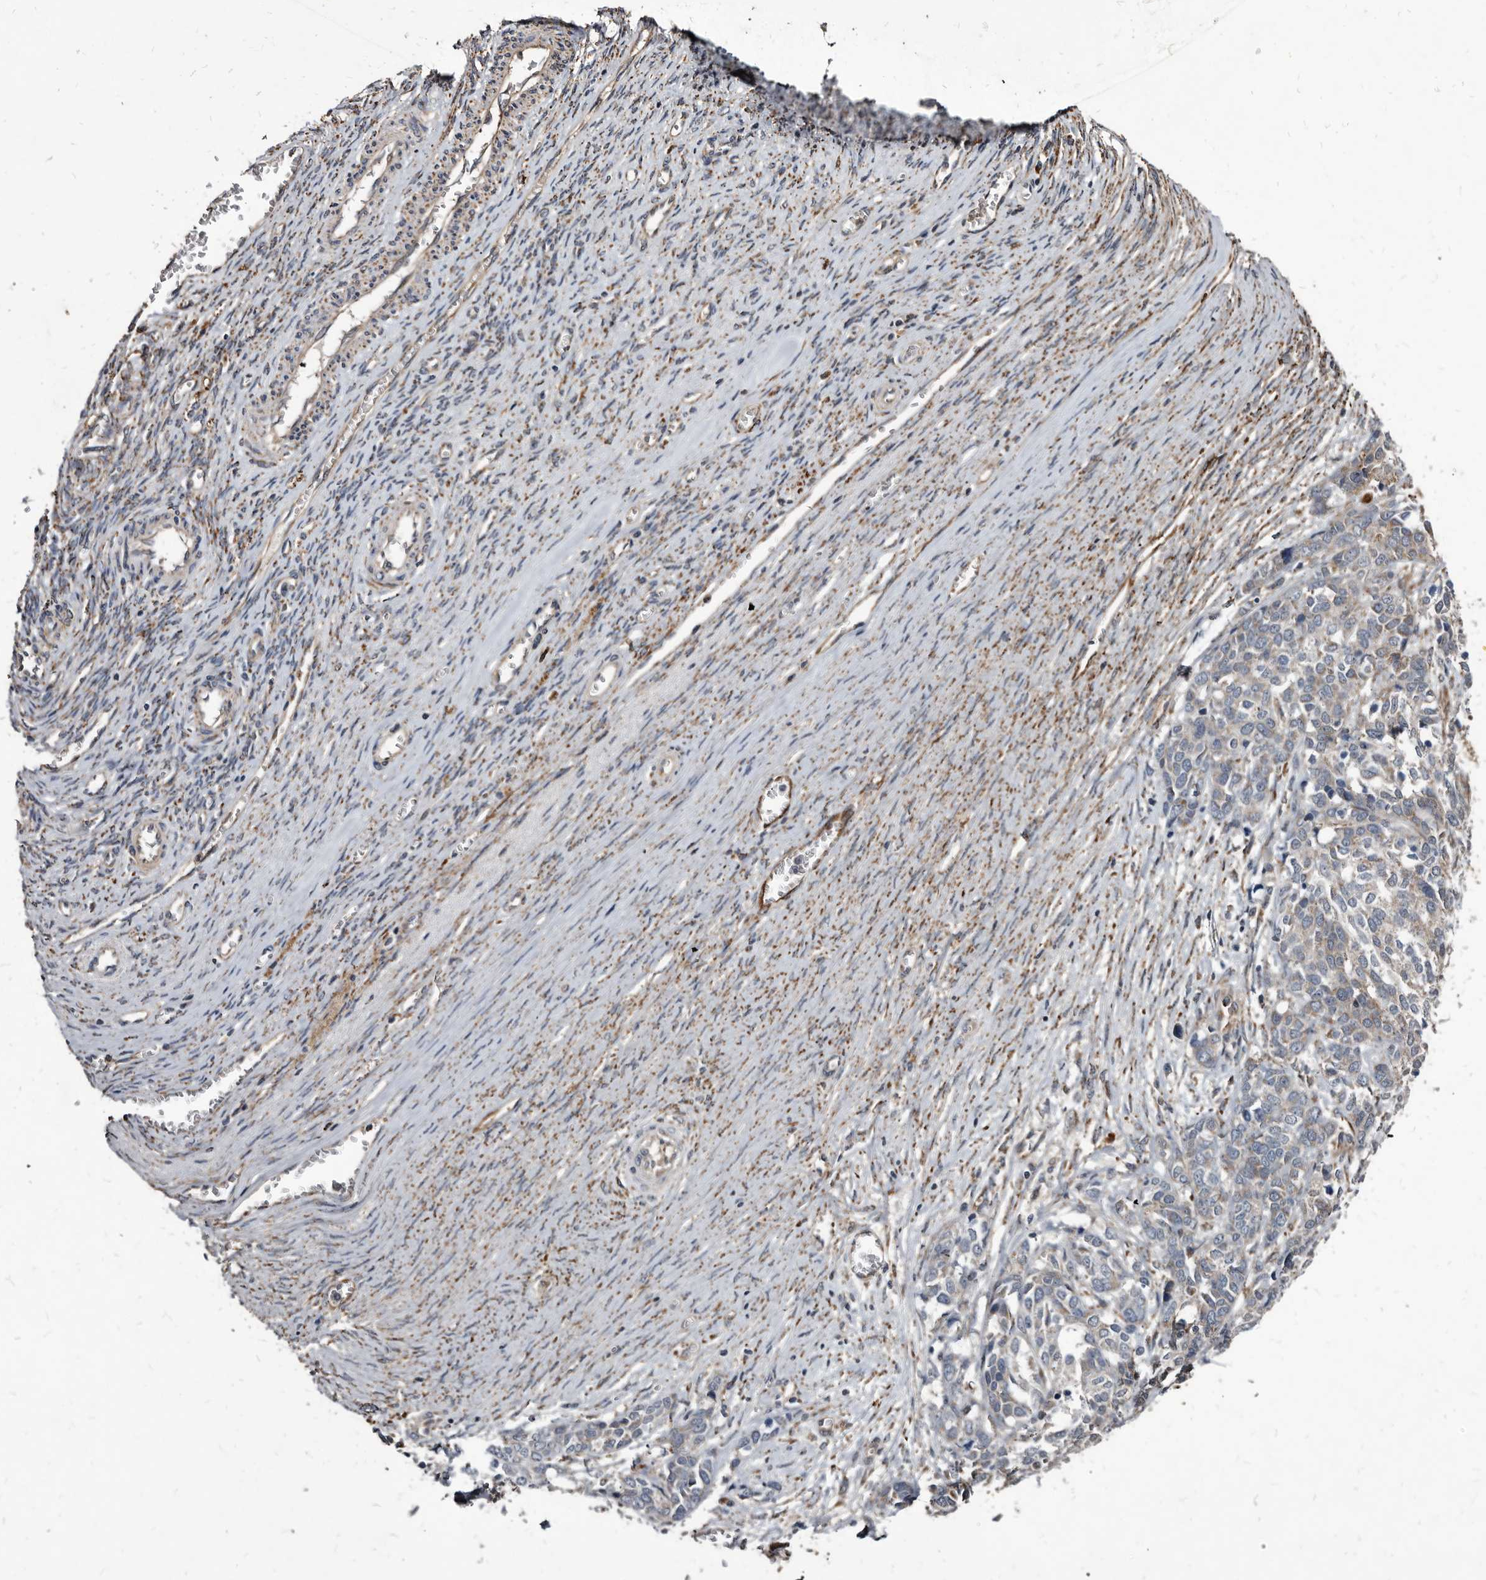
{"staining": {"intensity": "weak", "quantity": "<25%", "location": "cytoplasmic/membranous"}, "tissue": "ovarian cancer", "cell_type": "Tumor cells", "image_type": "cancer", "snomed": [{"axis": "morphology", "description": "Cystadenocarcinoma, serous, NOS"}, {"axis": "topography", "description": "Ovary"}], "caption": "Immunohistochemistry (IHC) of human ovarian cancer shows no expression in tumor cells.", "gene": "CTSA", "patient": {"sex": "female", "age": 44}}